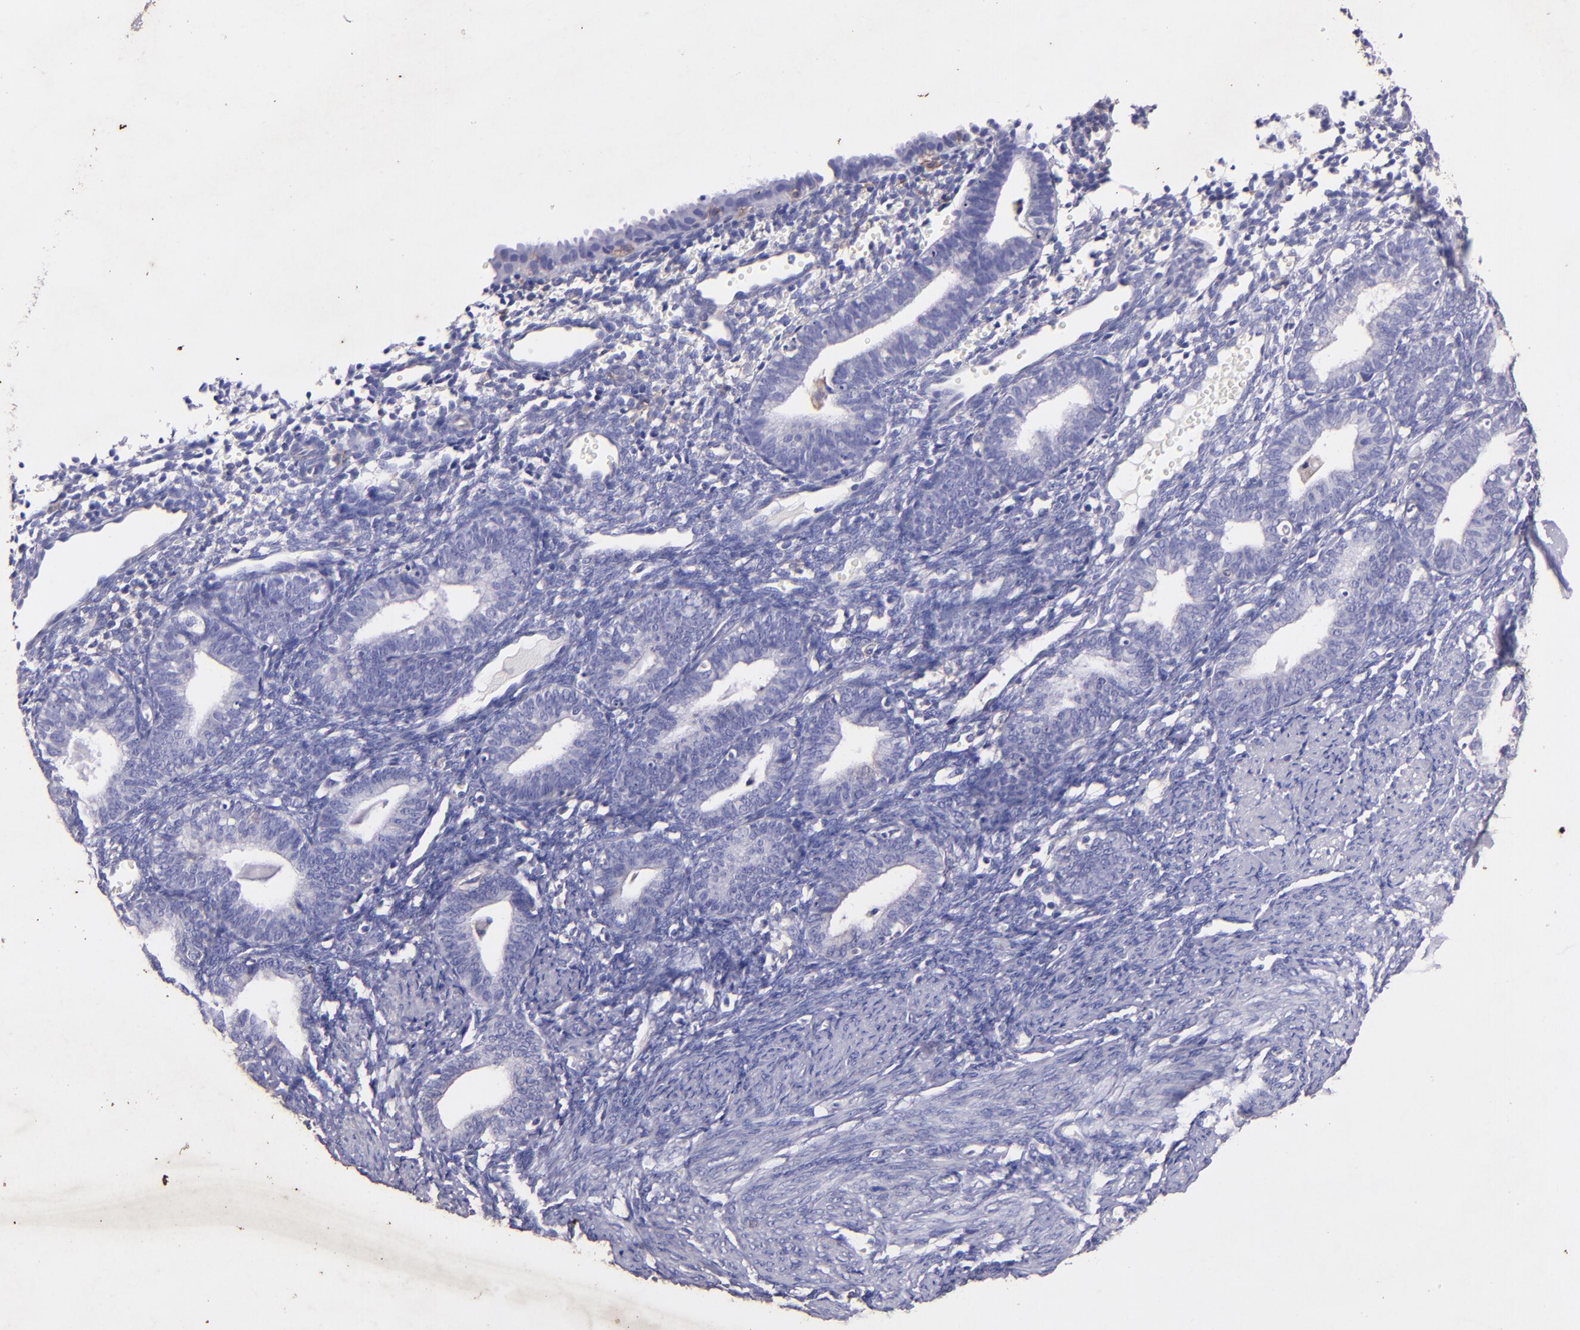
{"staining": {"intensity": "negative", "quantity": "none", "location": "none"}, "tissue": "endometrium", "cell_type": "Cells in endometrial stroma", "image_type": "normal", "snomed": [{"axis": "morphology", "description": "Normal tissue, NOS"}, {"axis": "topography", "description": "Endometrium"}], "caption": "The photomicrograph shows no staining of cells in endometrial stroma in benign endometrium.", "gene": "RET", "patient": {"sex": "female", "age": 61}}